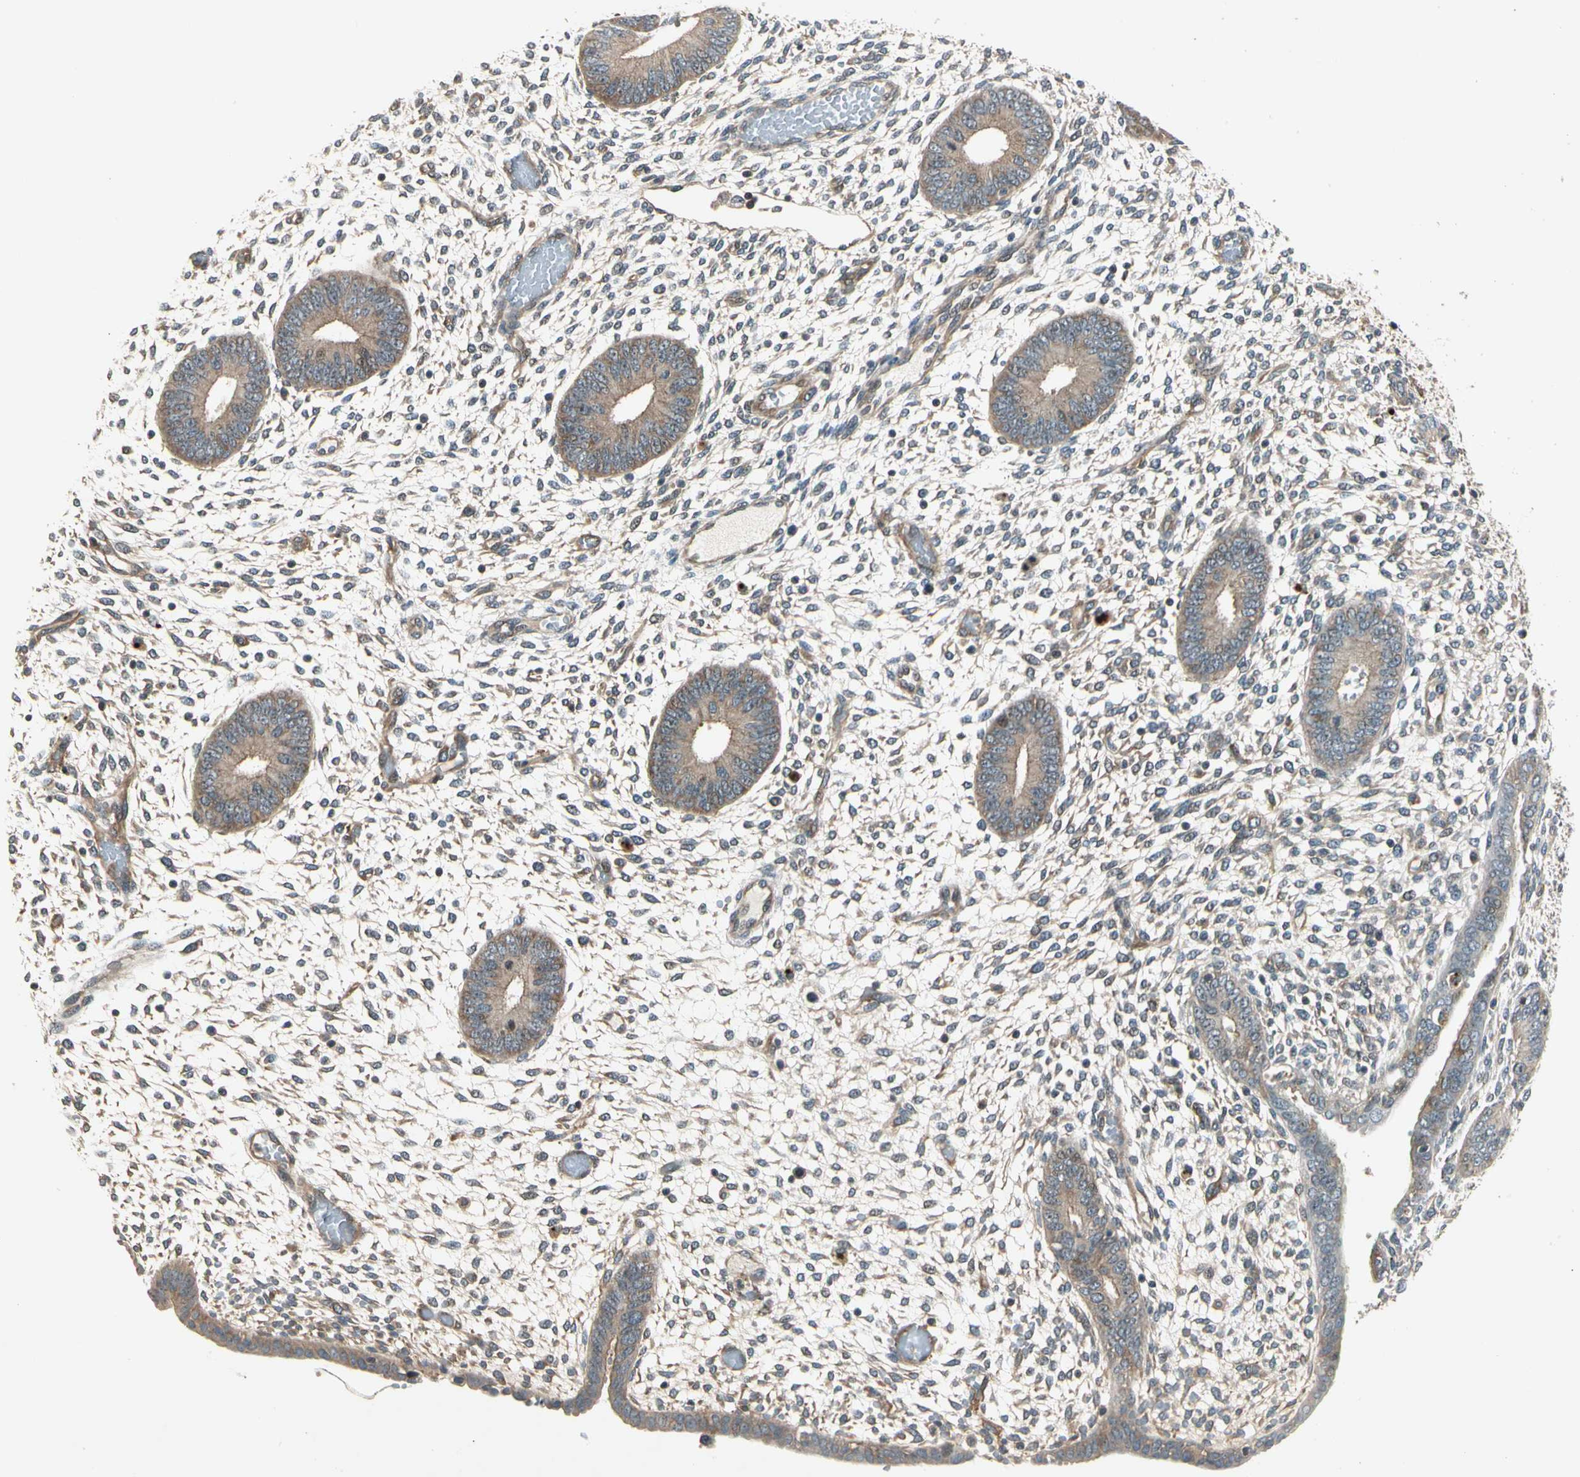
{"staining": {"intensity": "weak", "quantity": ">75%", "location": "cytoplasmic/membranous"}, "tissue": "endometrium", "cell_type": "Cells in endometrial stroma", "image_type": "normal", "snomed": [{"axis": "morphology", "description": "Normal tissue, NOS"}, {"axis": "topography", "description": "Endometrium"}], "caption": "Protein analysis of unremarkable endometrium exhibits weak cytoplasmic/membranous expression in about >75% of cells in endometrial stroma. Nuclei are stained in blue.", "gene": "ROCK2", "patient": {"sex": "female", "age": 42}}